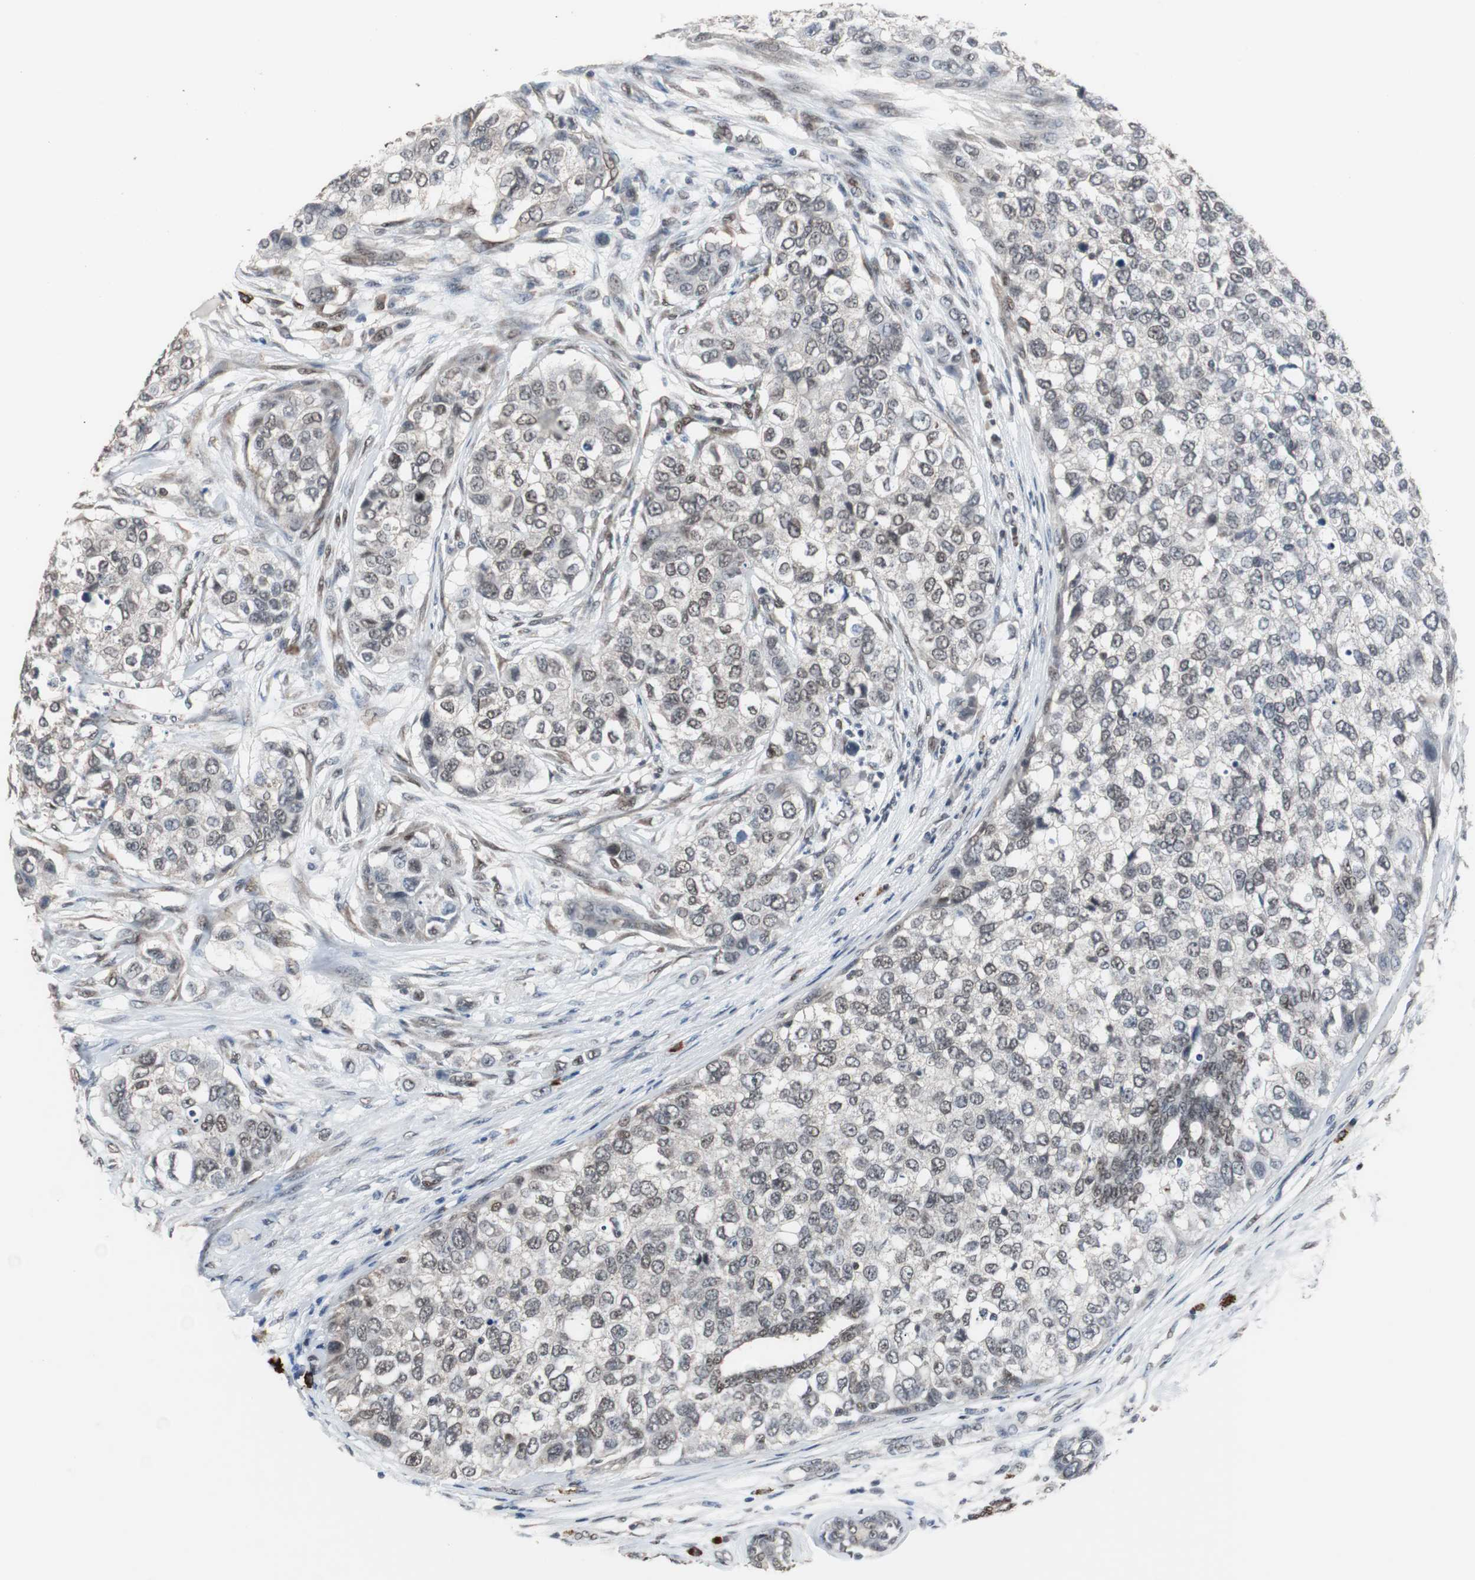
{"staining": {"intensity": "weak", "quantity": ">75%", "location": "nuclear"}, "tissue": "breast cancer", "cell_type": "Tumor cells", "image_type": "cancer", "snomed": [{"axis": "morphology", "description": "Normal tissue, NOS"}, {"axis": "morphology", "description": "Duct carcinoma"}, {"axis": "topography", "description": "Breast"}], "caption": "Immunohistochemistry (IHC) image of neoplastic tissue: human breast infiltrating ductal carcinoma stained using immunohistochemistry (IHC) displays low levels of weak protein expression localized specifically in the nuclear of tumor cells, appearing as a nuclear brown color.", "gene": "ZHX2", "patient": {"sex": "female", "age": 49}}